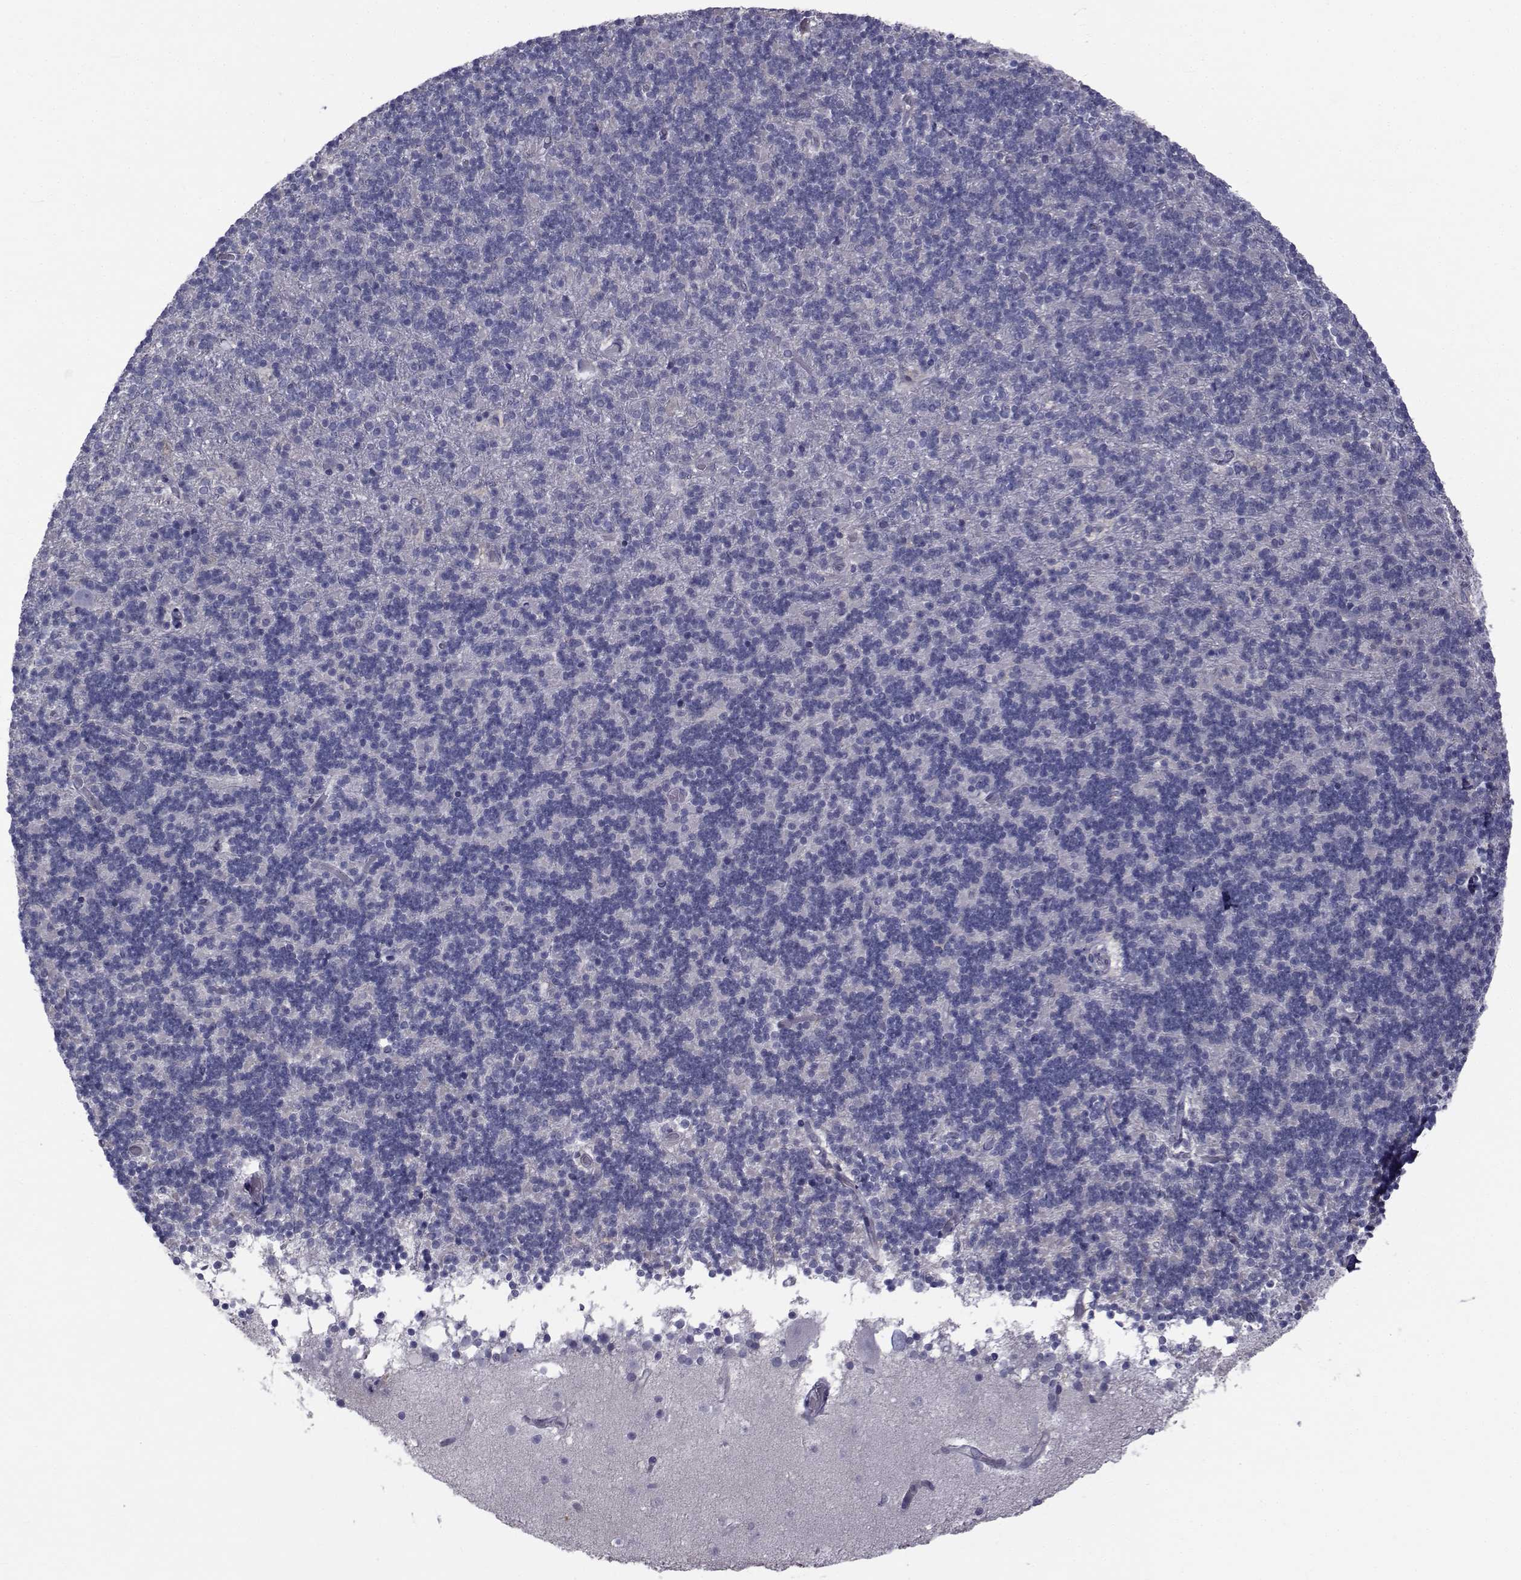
{"staining": {"intensity": "negative", "quantity": "none", "location": "none"}, "tissue": "cerebellum", "cell_type": "Cells in granular layer", "image_type": "normal", "snomed": [{"axis": "morphology", "description": "Normal tissue, NOS"}, {"axis": "topography", "description": "Cerebellum"}], "caption": "Immunohistochemistry (IHC) image of benign cerebellum: human cerebellum stained with DAB (3,3'-diaminobenzidine) demonstrates no significant protein positivity in cells in granular layer.", "gene": "FDXR", "patient": {"sex": "male", "age": 70}}